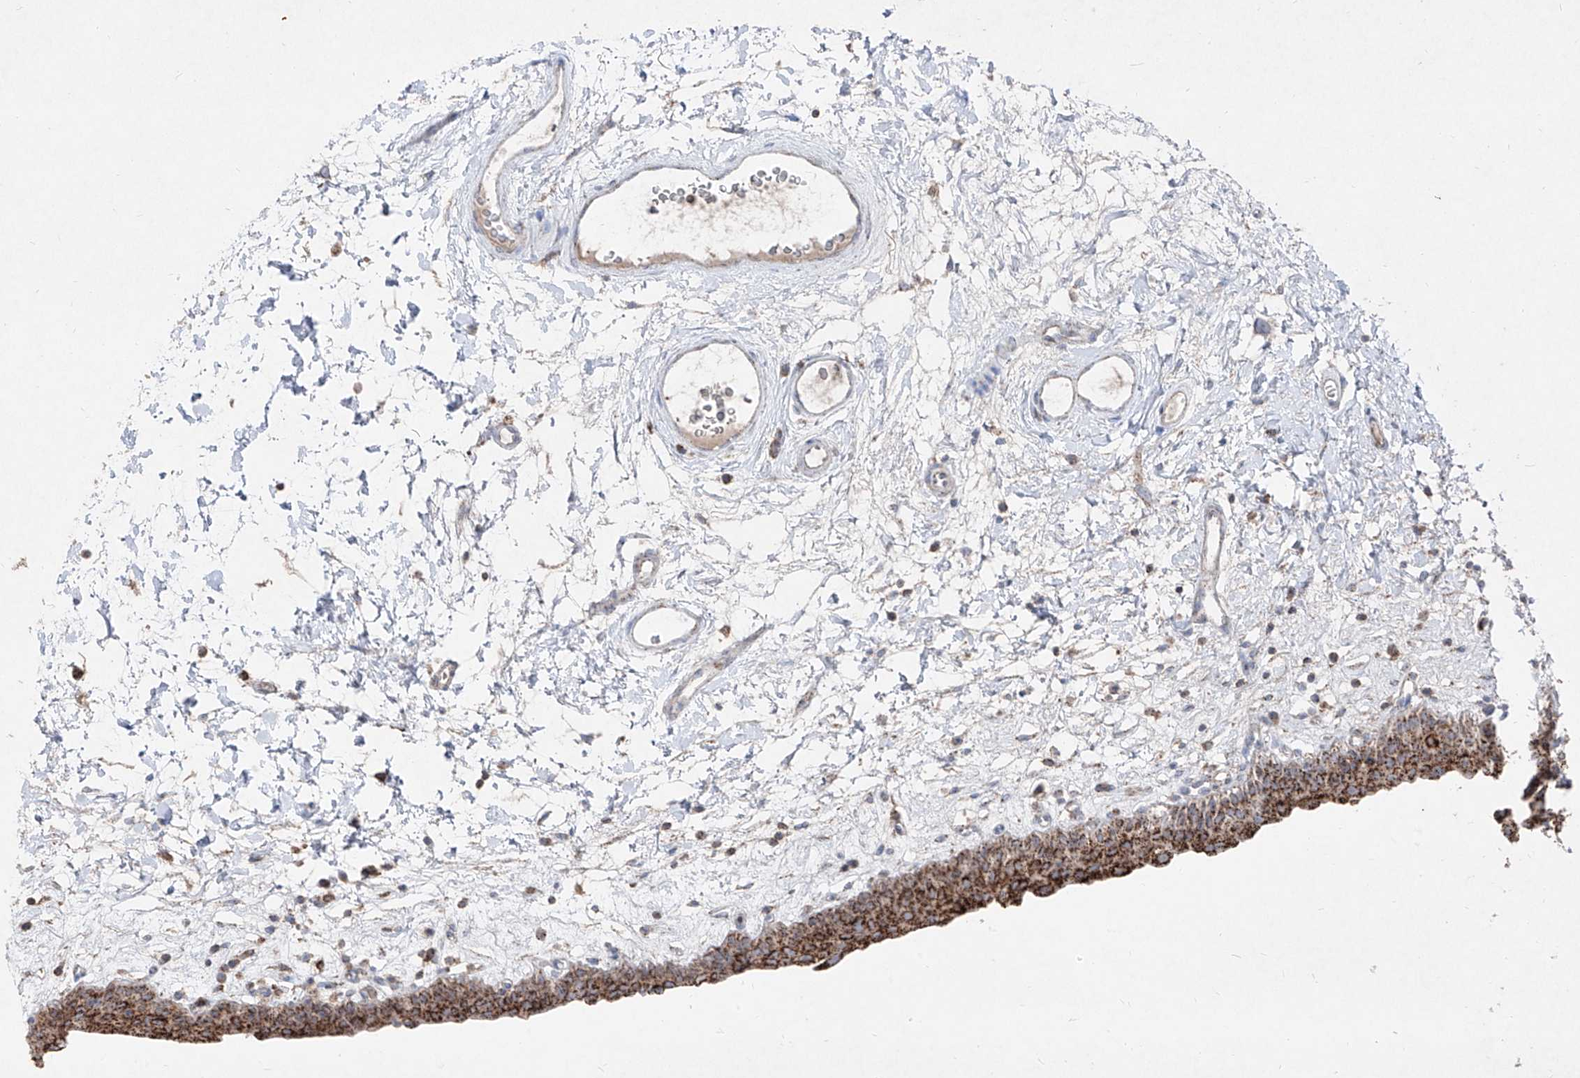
{"staining": {"intensity": "strong", "quantity": ">75%", "location": "cytoplasmic/membranous"}, "tissue": "urinary bladder", "cell_type": "Urothelial cells", "image_type": "normal", "snomed": [{"axis": "morphology", "description": "Normal tissue, NOS"}, {"axis": "topography", "description": "Urinary bladder"}], "caption": "IHC of benign urinary bladder exhibits high levels of strong cytoplasmic/membranous expression in approximately >75% of urothelial cells. Immunohistochemistry stains the protein of interest in brown and the nuclei are stained blue.", "gene": "ABCD3", "patient": {"sex": "male", "age": 83}}